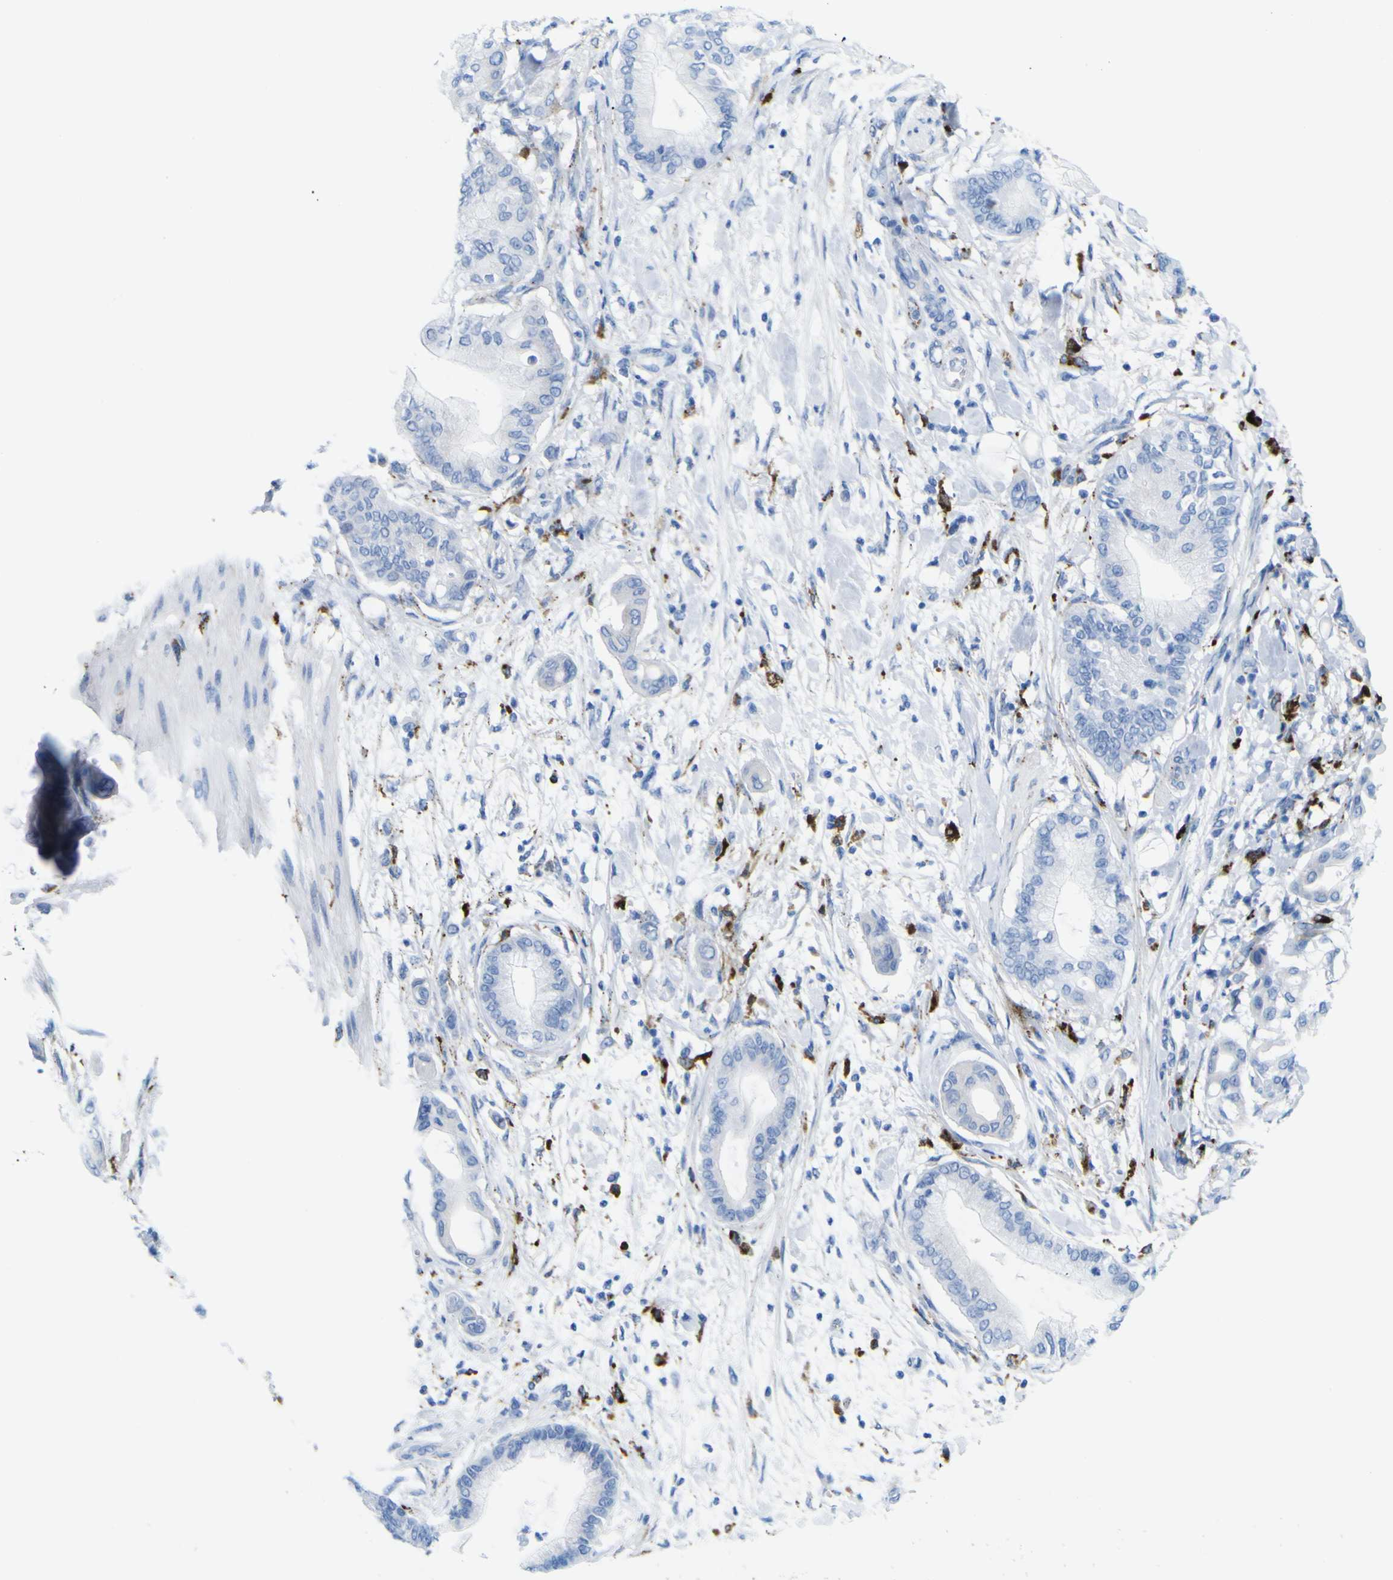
{"staining": {"intensity": "negative", "quantity": "none", "location": "none"}, "tissue": "pancreatic cancer", "cell_type": "Tumor cells", "image_type": "cancer", "snomed": [{"axis": "morphology", "description": "Adenocarcinoma, NOS"}, {"axis": "morphology", "description": "Adenocarcinoma, metastatic, NOS"}, {"axis": "topography", "description": "Lymph node"}, {"axis": "topography", "description": "Pancreas"}, {"axis": "topography", "description": "Duodenum"}], "caption": "Micrograph shows no significant protein staining in tumor cells of pancreatic adenocarcinoma.", "gene": "PLD3", "patient": {"sex": "female", "age": 64}}